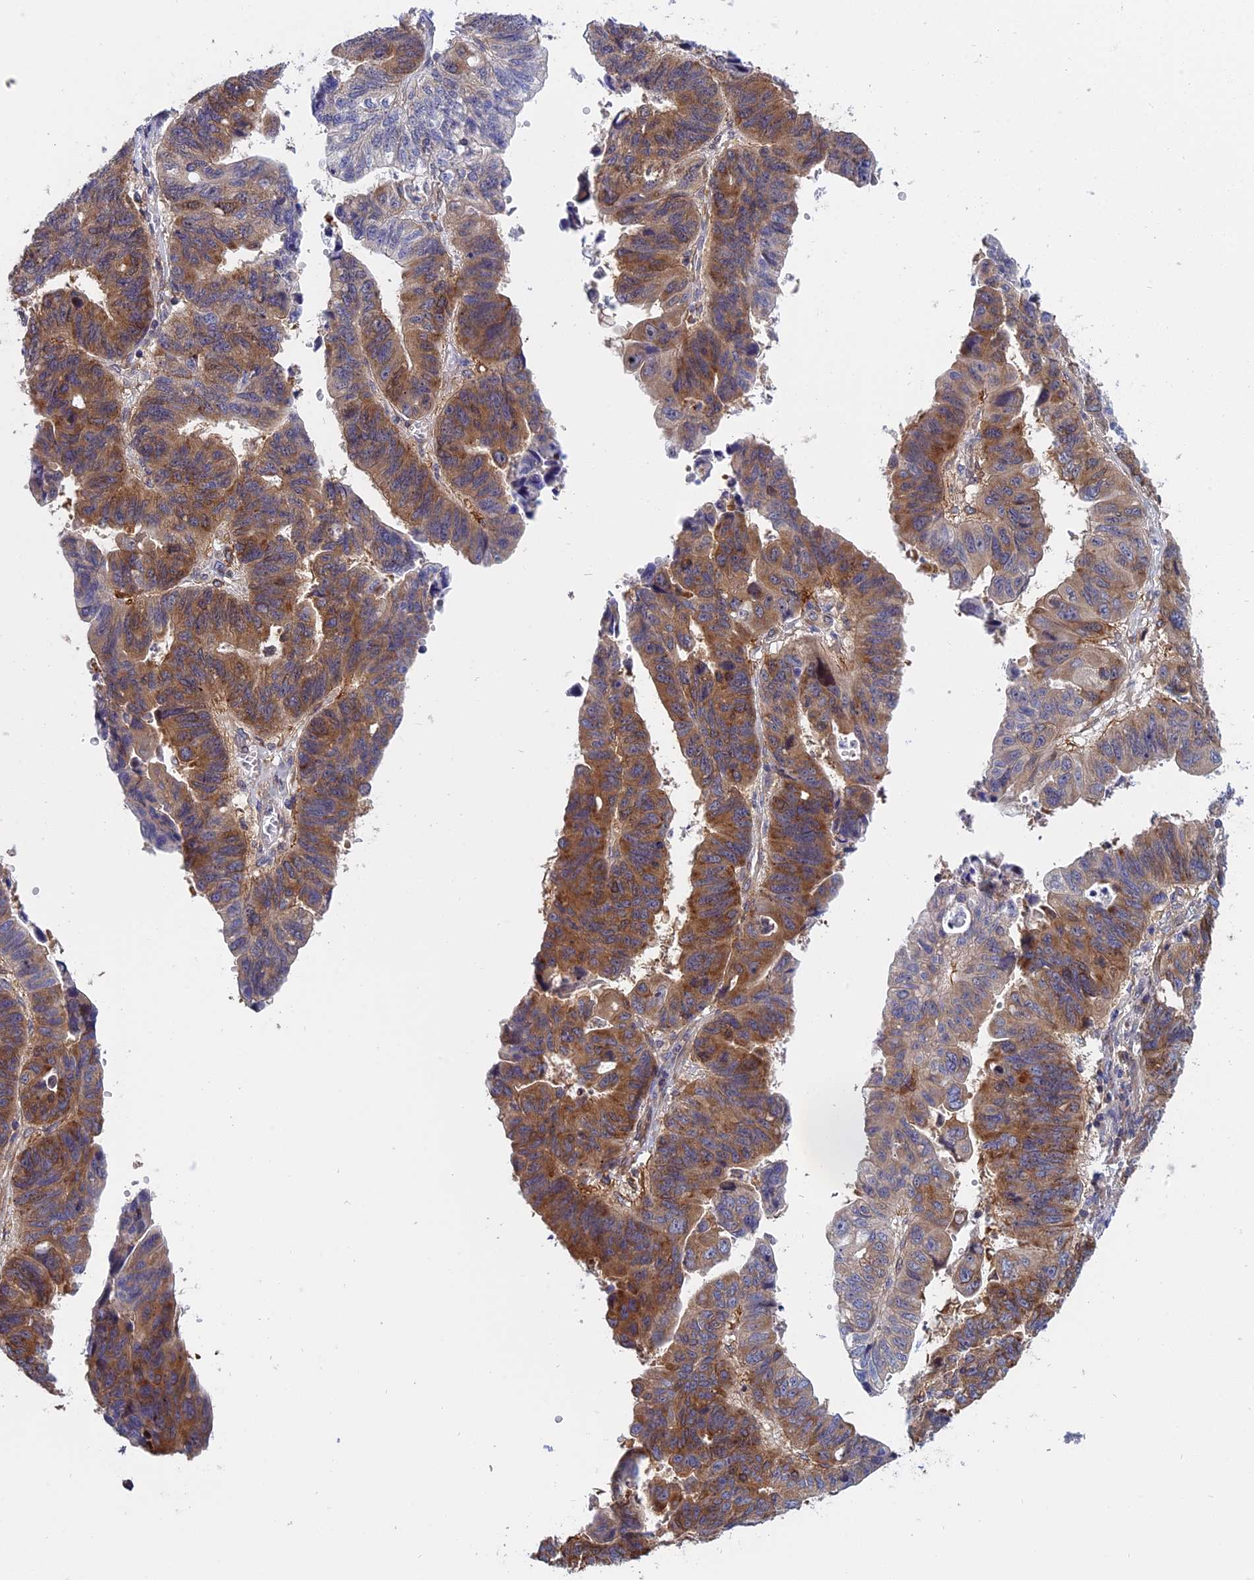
{"staining": {"intensity": "moderate", "quantity": ">75%", "location": "cytoplasmic/membranous"}, "tissue": "stomach cancer", "cell_type": "Tumor cells", "image_type": "cancer", "snomed": [{"axis": "morphology", "description": "Adenocarcinoma, NOS"}, {"axis": "topography", "description": "Stomach"}], "caption": "This is an image of immunohistochemistry staining of stomach cancer, which shows moderate positivity in the cytoplasmic/membranous of tumor cells.", "gene": "NAA10", "patient": {"sex": "male", "age": 59}}